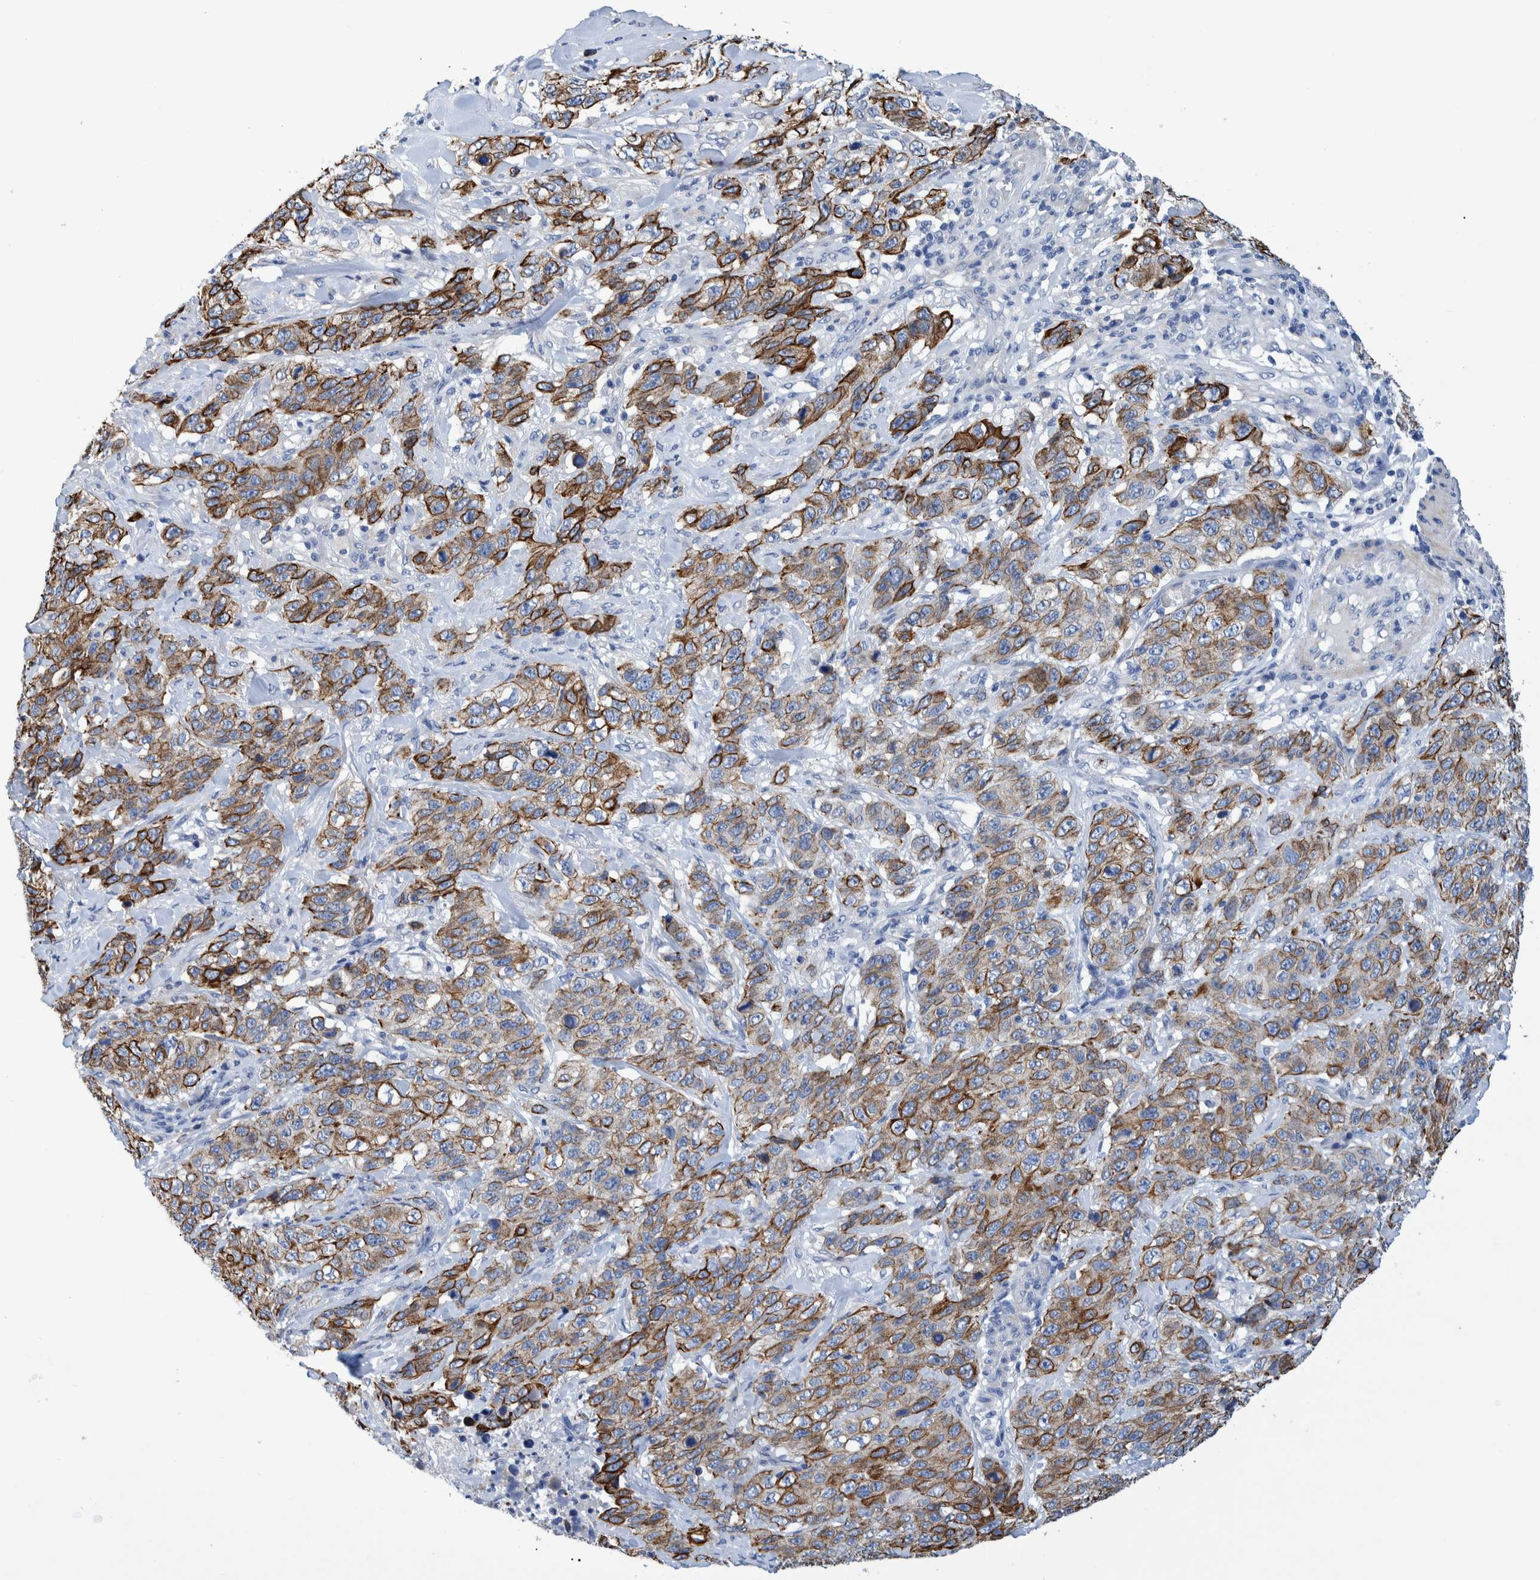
{"staining": {"intensity": "moderate", "quantity": ">75%", "location": "cytoplasmic/membranous"}, "tissue": "stomach cancer", "cell_type": "Tumor cells", "image_type": "cancer", "snomed": [{"axis": "morphology", "description": "Adenocarcinoma, NOS"}, {"axis": "topography", "description": "Stomach"}], "caption": "Stomach cancer (adenocarcinoma) stained with a protein marker shows moderate staining in tumor cells.", "gene": "MKS1", "patient": {"sex": "male", "age": 48}}